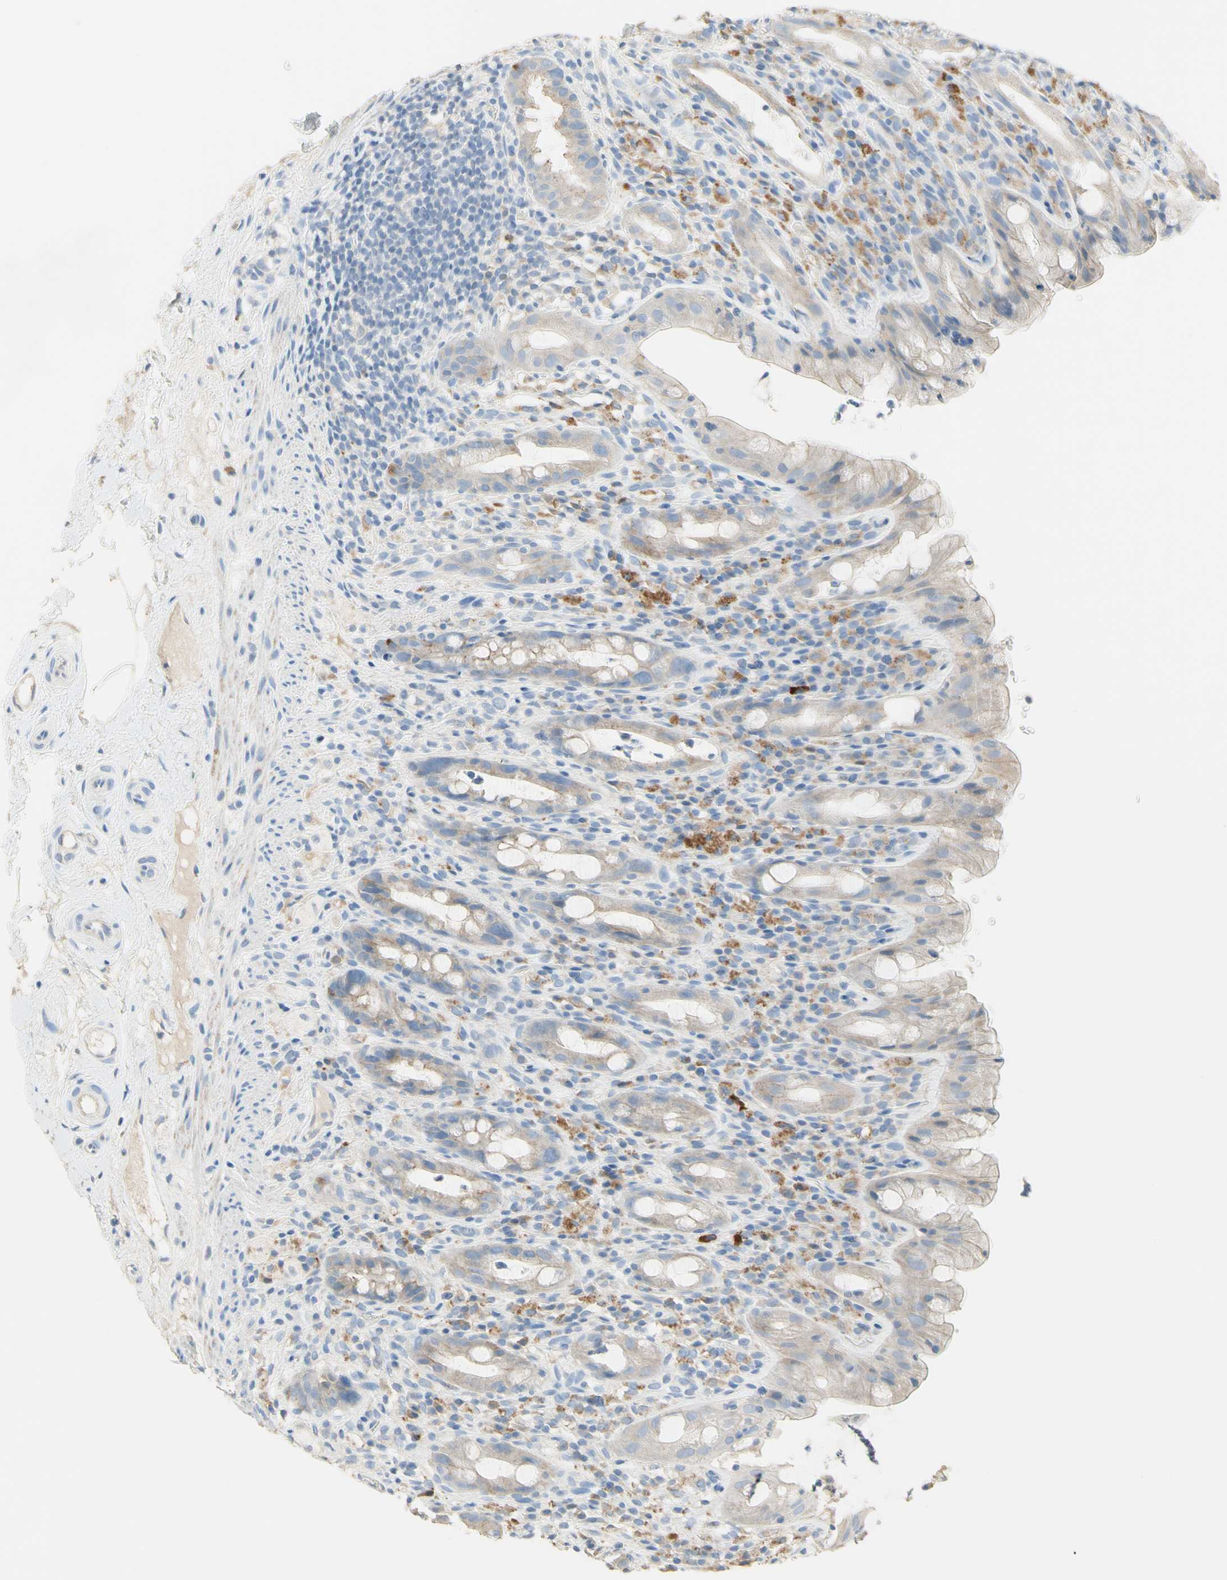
{"staining": {"intensity": "weak", "quantity": "25%-75%", "location": "cytoplasmic/membranous"}, "tissue": "rectum", "cell_type": "Glandular cells", "image_type": "normal", "snomed": [{"axis": "morphology", "description": "Normal tissue, NOS"}, {"axis": "topography", "description": "Rectum"}], "caption": "Rectum stained with IHC displays weak cytoplasmic/membranous positivity in about 25%-75% of glandular cells. (Stains: DAB (3,3'-diaminobenzidine) in brown, nuclei in blue, Microscopy: brightfield microscopy at high magnification).", "gene": "NECTIN4", "patient": {"sex": "male", "age": 44}}